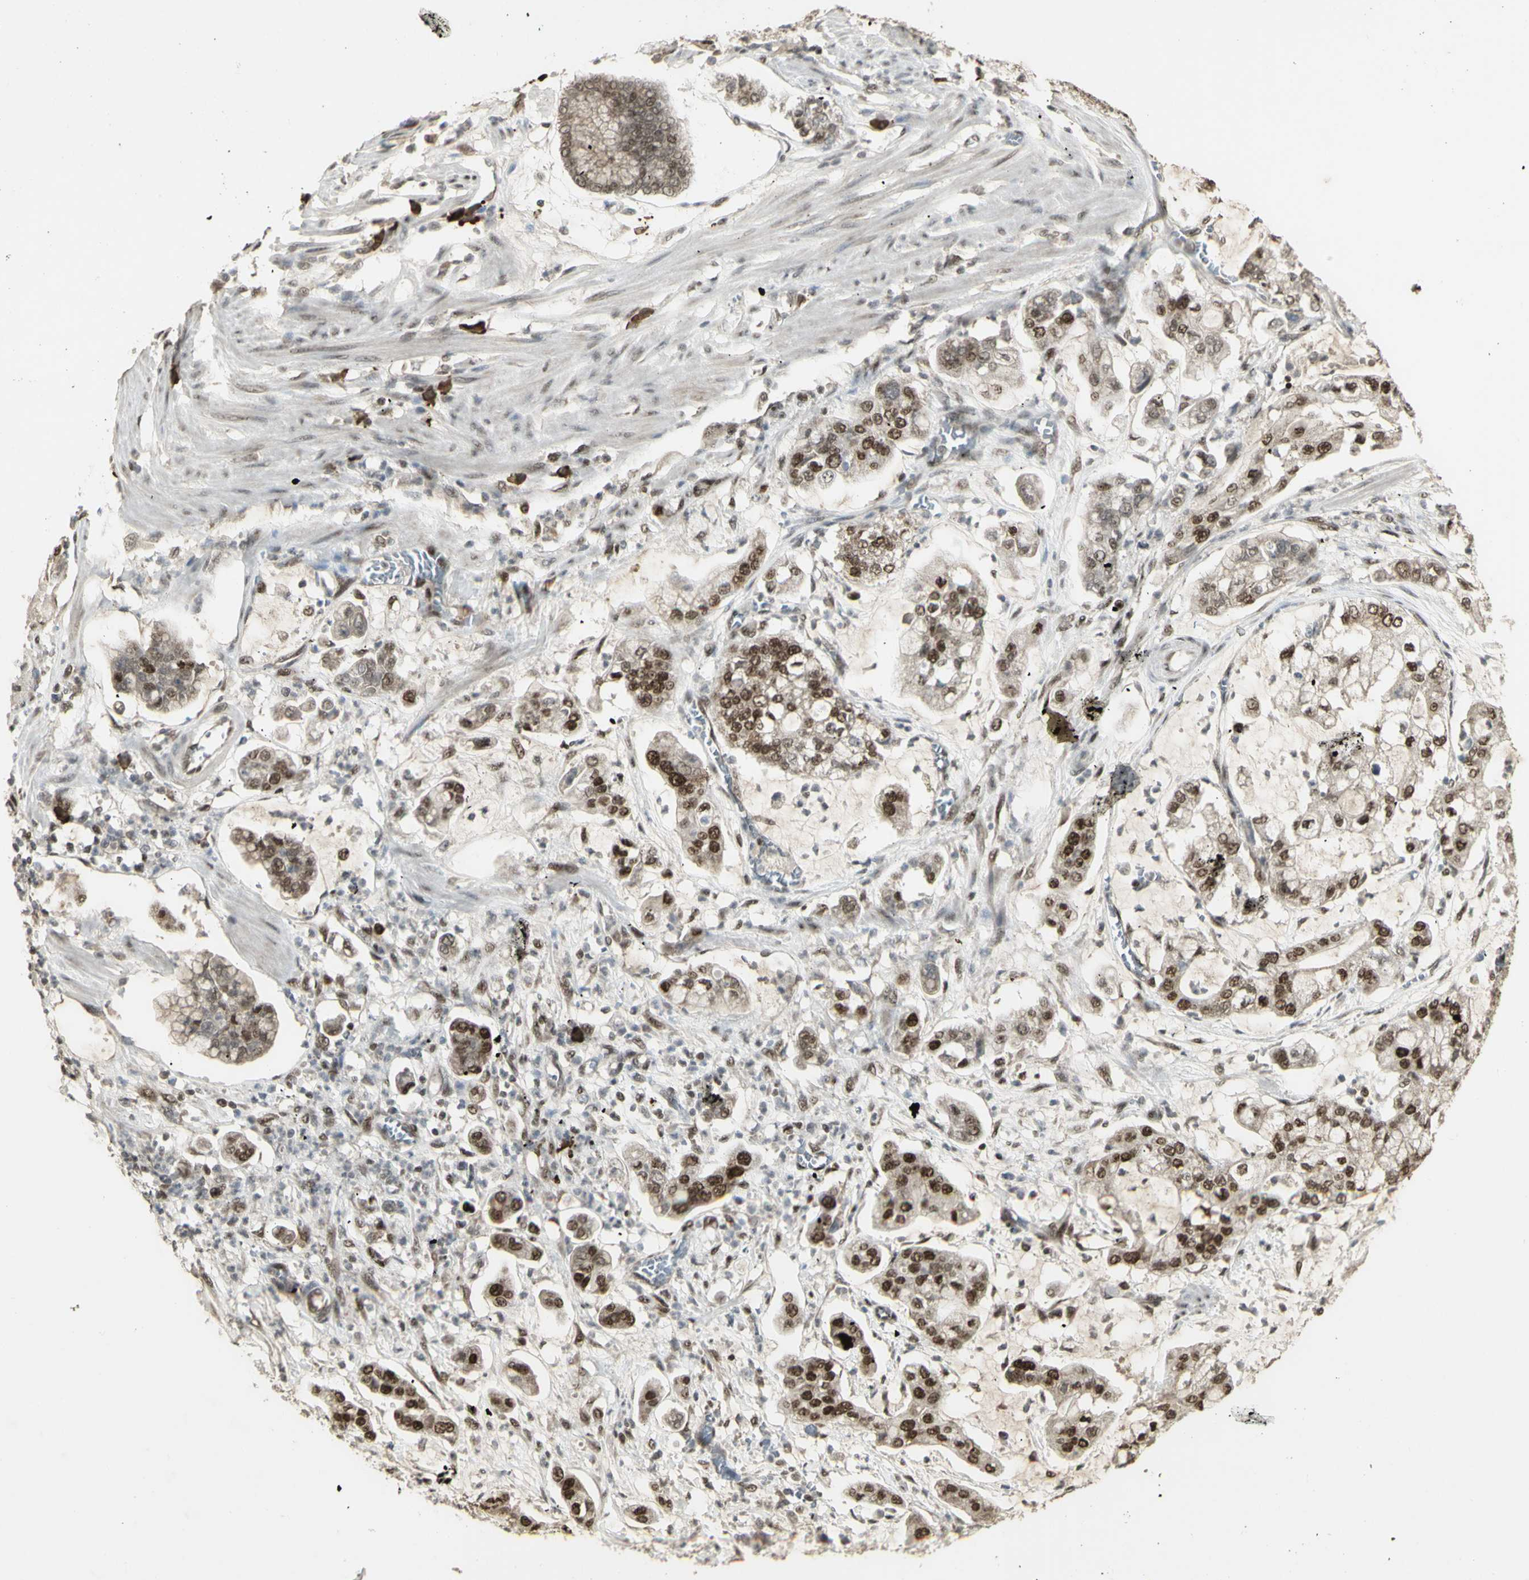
{"staining": {"intensity": "moderate", "quantity": ">75%", "location": "nuclear"}, "tissue": "stomach cancer", "cell_type": "Tumor cells", "image_type": "cancer", "snomed": [{"axis": "morphology", "description": "Adenocarcinoma, NOS"}, {"axis": "topography", "description": "Stomach"}], "caption": "Approximately >75% of tumor cells in stomach adenocarcinoma reveal moderate nuclear protein positivity as visualized by brown immunohistochemical staining.", "gene": "CCNT1", "patient": {"sex": "male", "age": 76}}